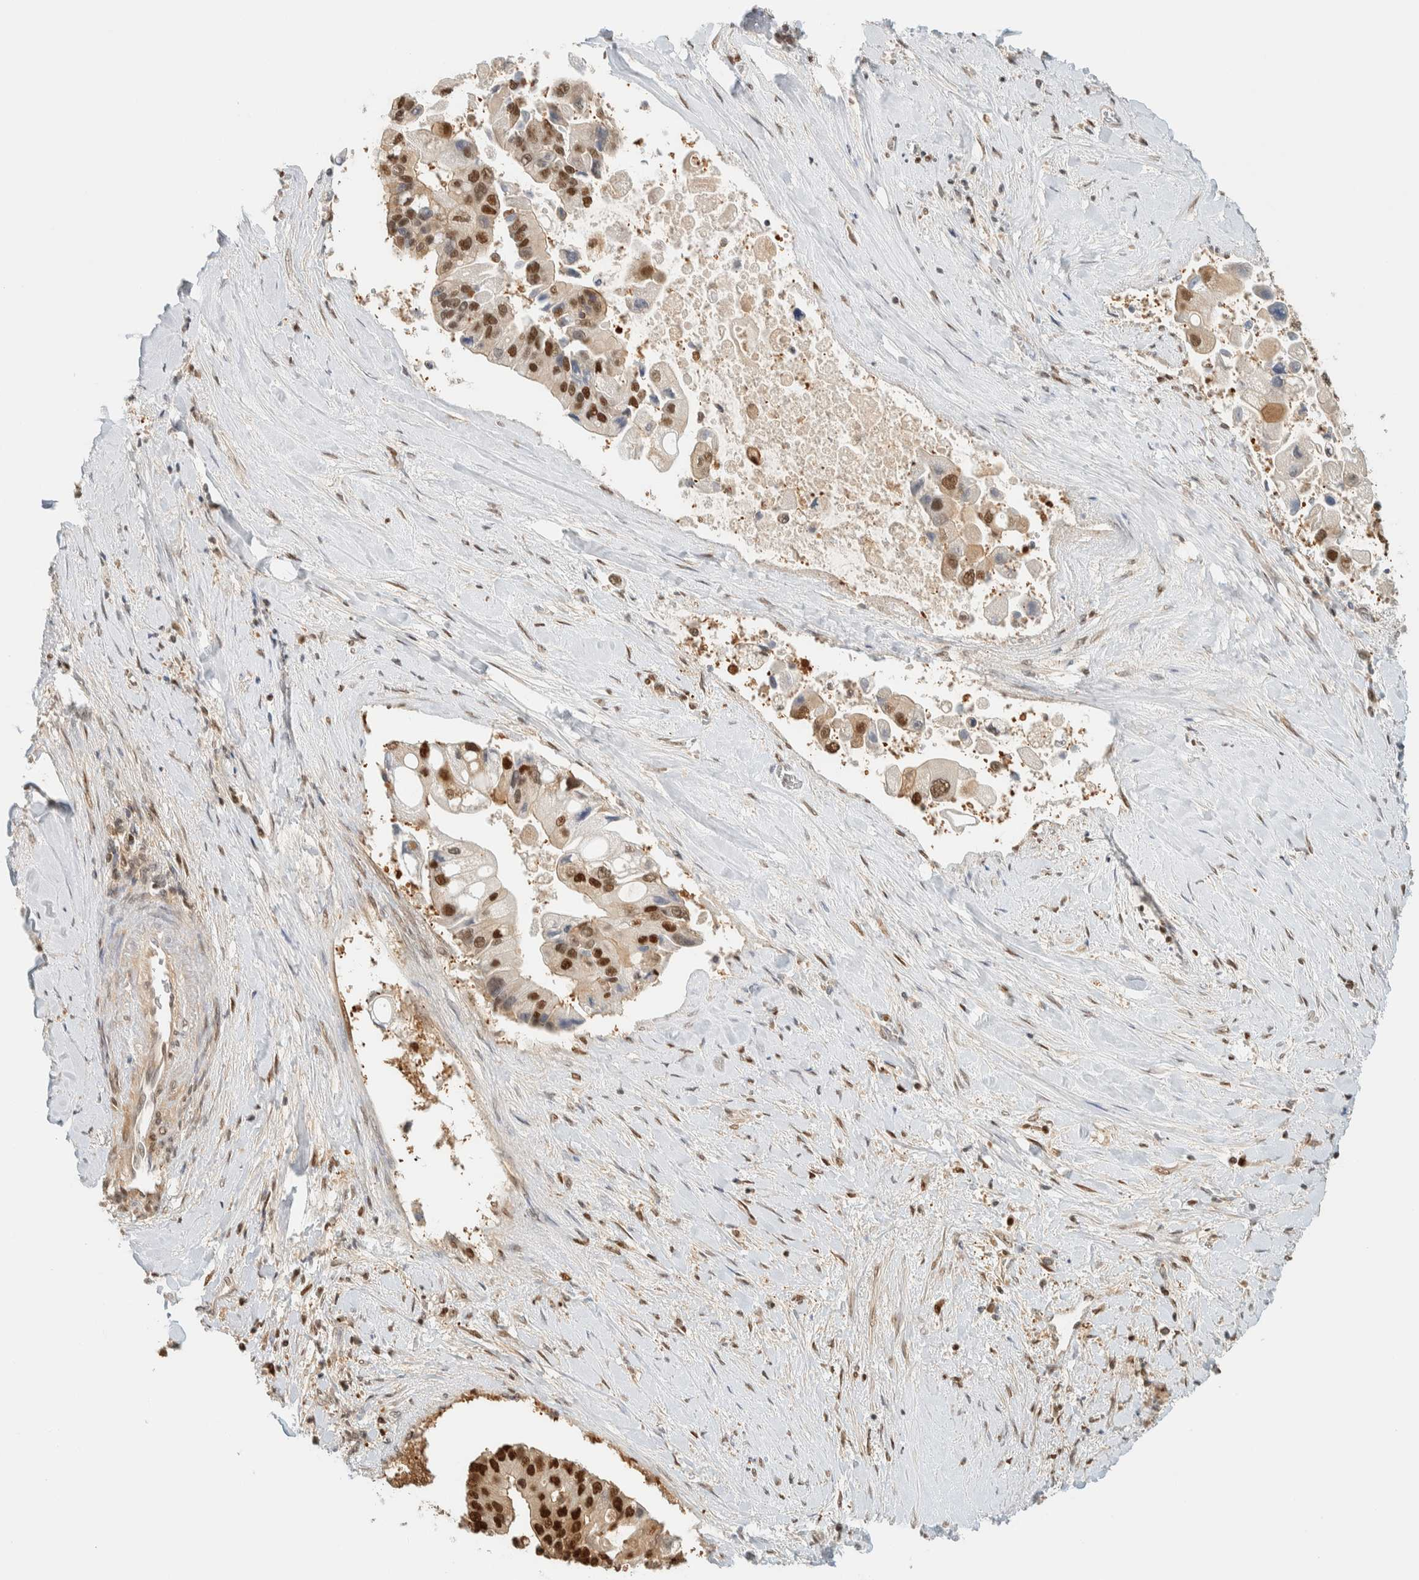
{"staining": {"intensity": "strong", "quantity": ">75%", "location": "nuclear"}, "tissue": "liver cancer", "cell_type": "Tumor cells", "image_type": "cancer", "snomed": [{"axis": "morphology", "description": "Cholangiocarcinoma"}, {"axis": "topography", "description": "Liver"}], "caption": "Liver cancer stained with IHC demonstrates strong nuclear expression in about >75% of tumor cells. (Brightfield microscopy of DAB IHC at high magnification).", "gene": "ZBTB37", "patient": {"sex": "male", "age": 50}}